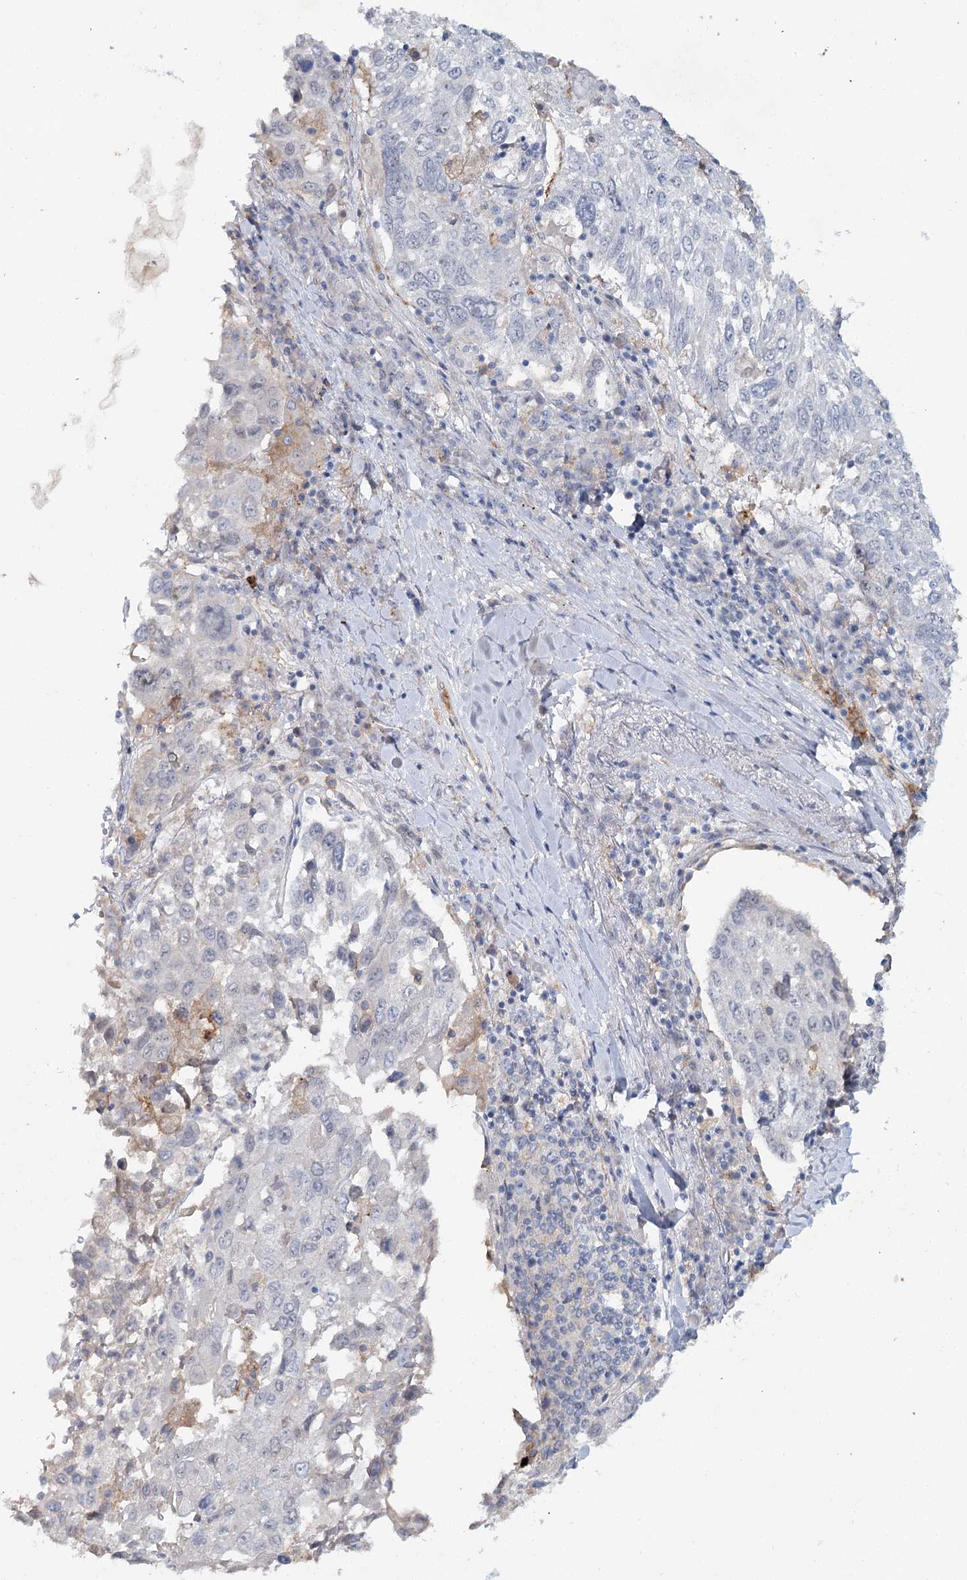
{"staining": {"intensity": "negative", "quantity": "none", "location": "none"}, "tissue": "lung cancer", "cell_type": "Tumor cells", "image_type": "cancer", "snomed": [{"axis": "morphology", "description": "Squamous cell carcinoma, NOS"}, {"axis": "topography", "description": "Lung"}], "caption": "Lung cancer was stained to show a protein in brown. There is no significant positivity in tumor cells.", "gene": "ALDH3B1", "patient": {"sex": "male", "age": 65}}